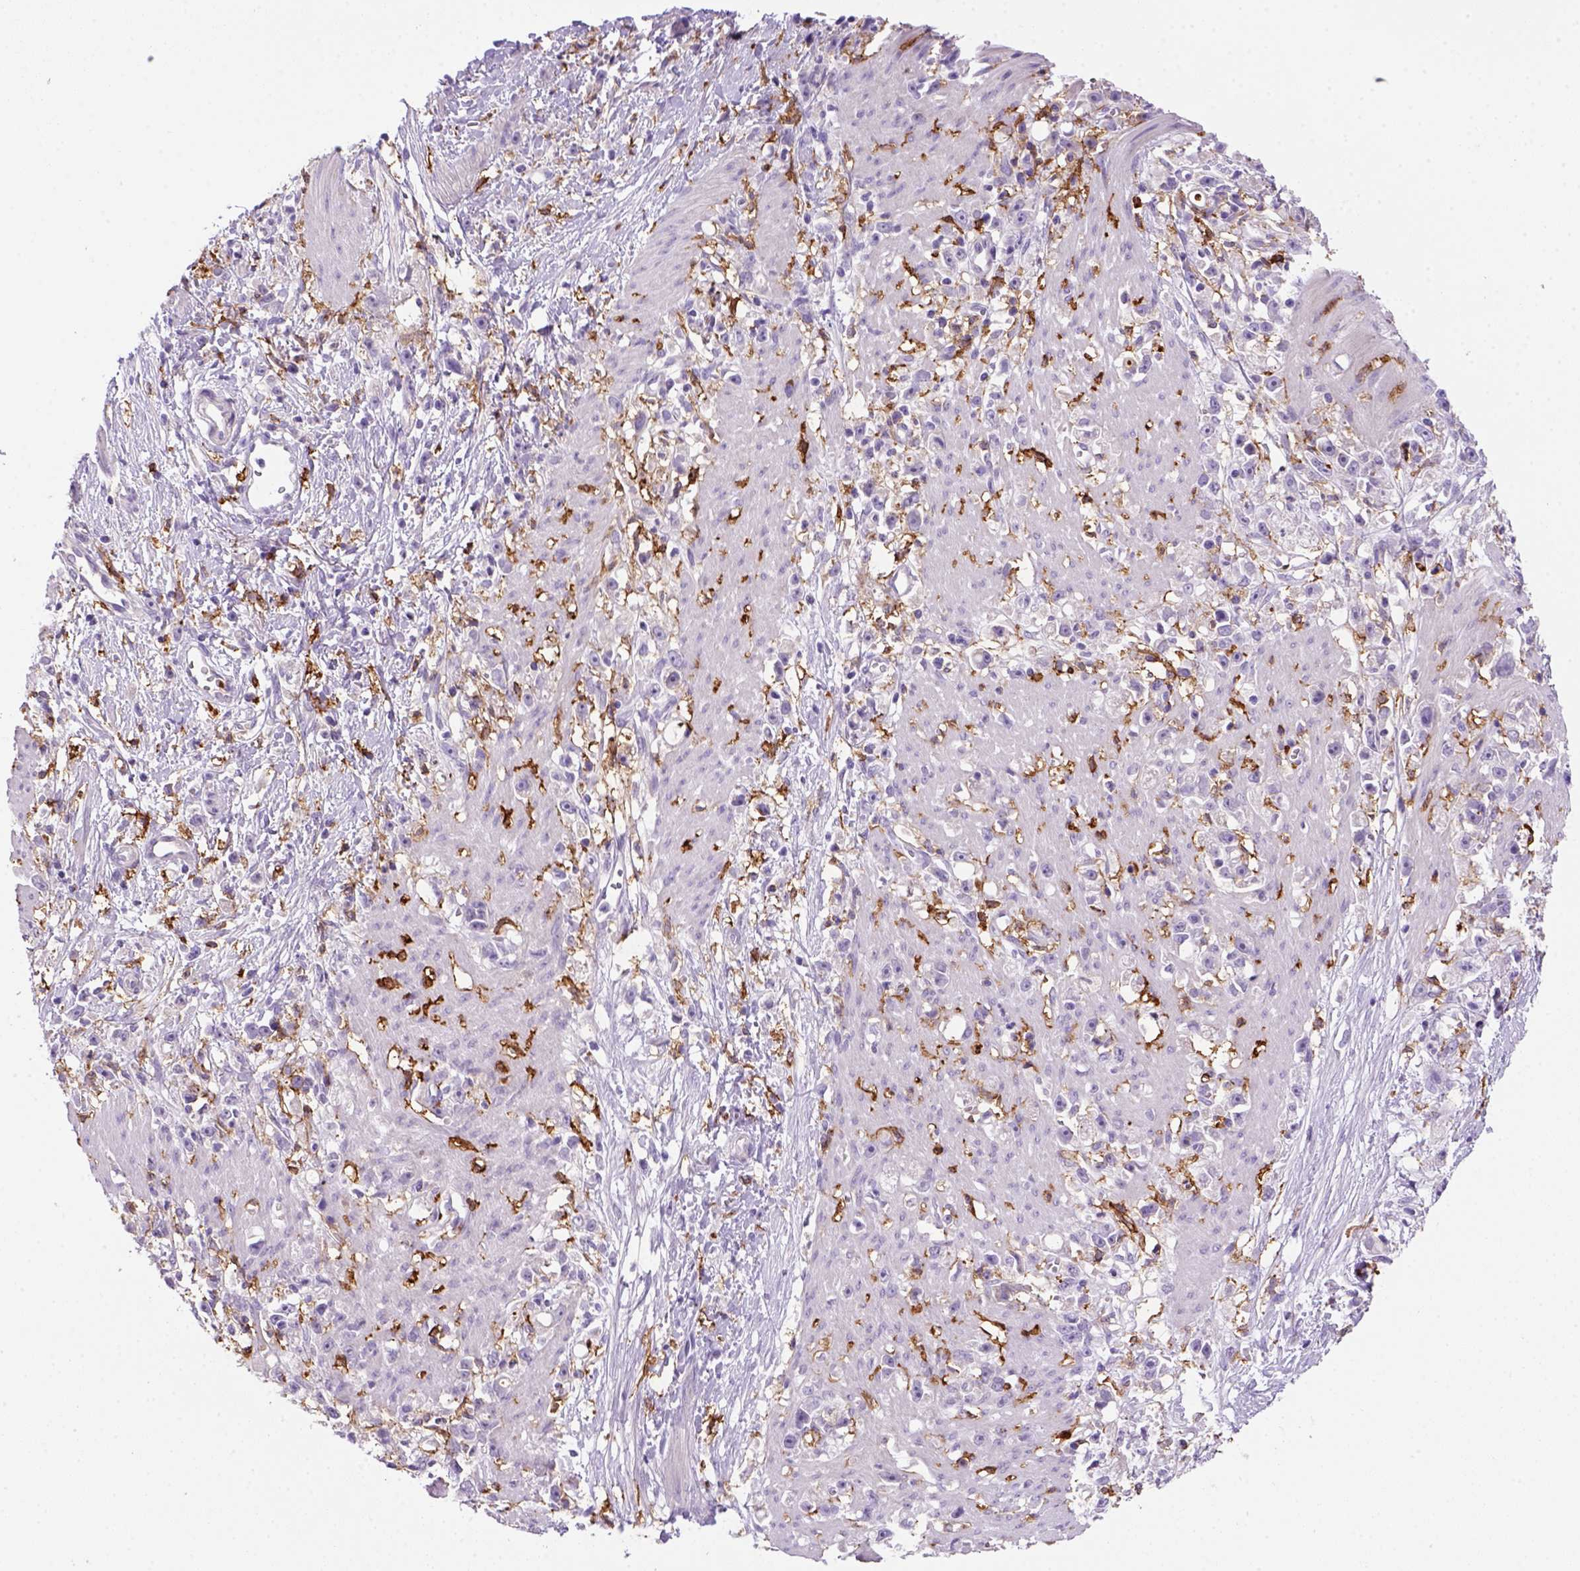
{"staining": {"intensity": "negative", "quantity": "none", "location": "none"}, "tissue": "stomach cancer", "cell_type": "Tumor cells", "image_type": "cancer", "snomed": [{"axis": "morphology", "description": "Adenocarcinoma, NOS"}, {"axis": "topography", "description": "Stomach"}], "caption": "A photomicrograph of human stomach cancer is negative for staining in tumor cells.", "gene": "CD14", "patient": {"sex": "female", "age": 59}}